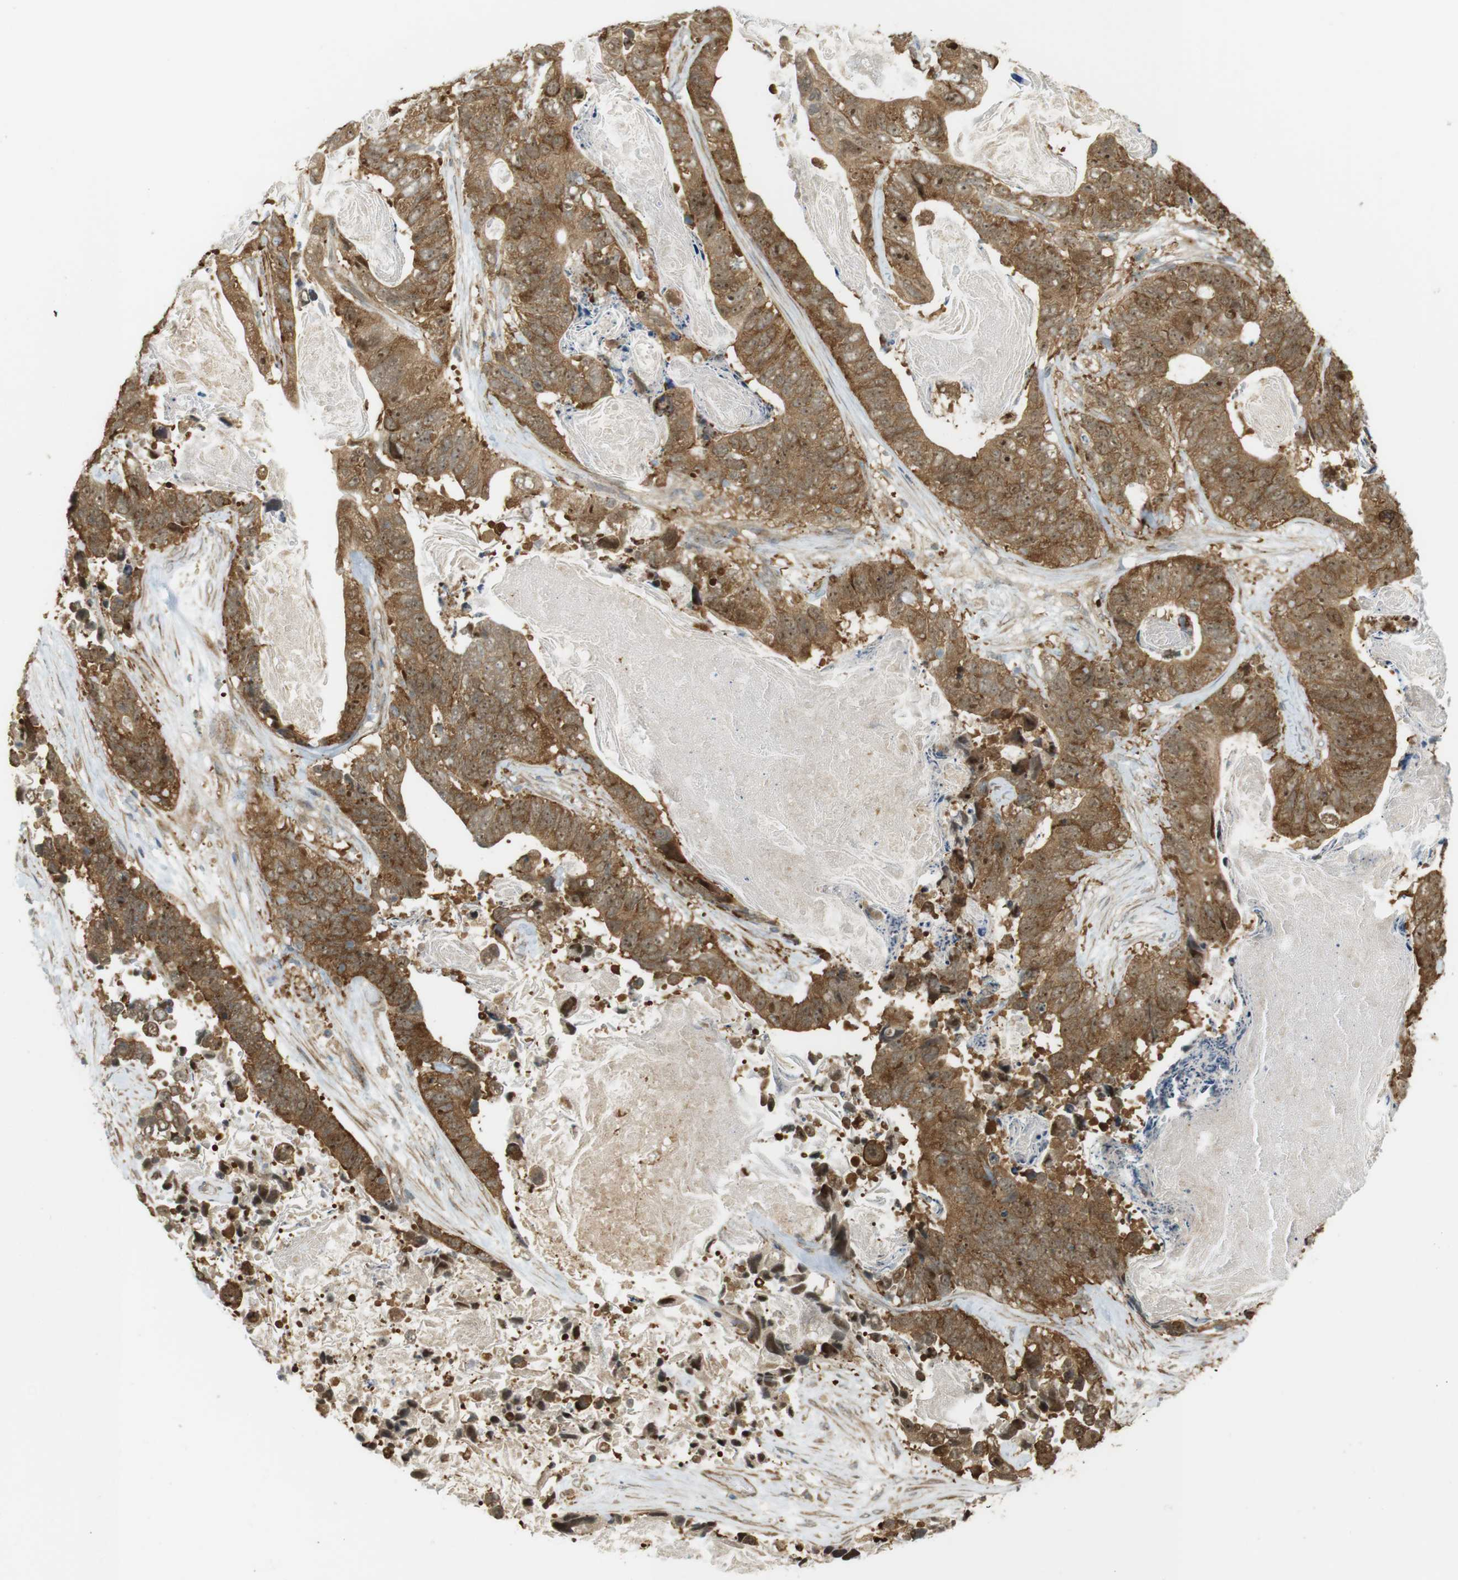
{"staining": {"intensity": "moderate", "quantity": ">75%", "location": "cytoplasmic/membranous,nuclear"}, "tissue": "stomach cancer", "cell_type": "Tumor cells", "image_type": "cancer", "snomed": [{"axis": "morphology", "description": "Adenocarcinoma, NOS"}, {"axis": "topography", "description": "Stomach"}], "caption": "Protein expression analysis of adenocarcinoma (stomach) displays moderate cytoplasmic/membranous and nuclear expression in about >75% of tumor cells.", "gene": "PA2G4", "patient": {"sex": "female", "age": 89}}